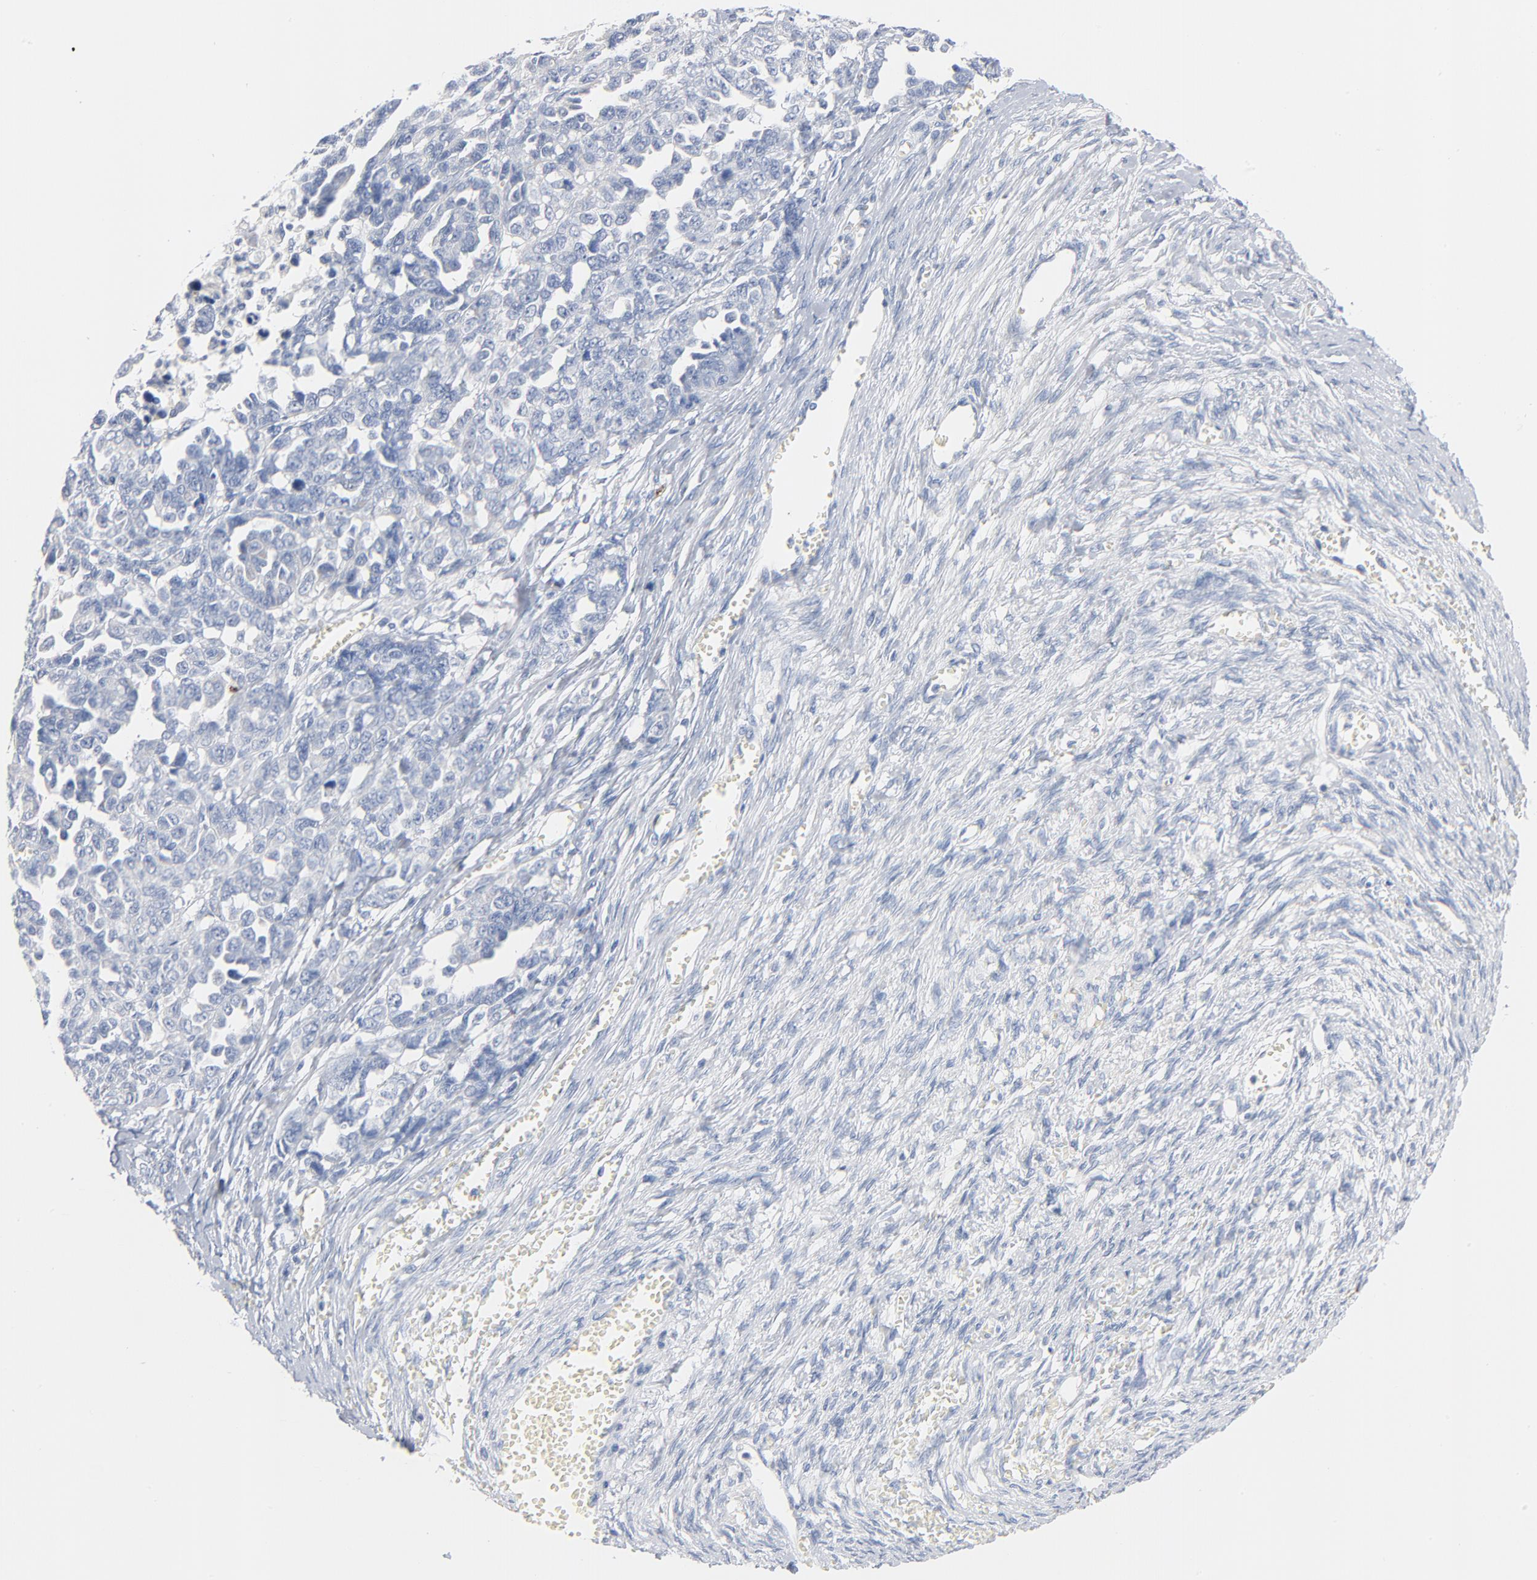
{"staining": {"intensity": "negative", "quantity": "none", "location": "none"}, "tissue": "ovarian cancer", "cell_type": "Tumor cells", "image_type": "cancer", "snomed": [{"axis": "morphology", "description": "Cystadenocarcinoma, serous, NOS"}, {"axis": "topography", "description": "Ovary"}], "caption": "A micrograph of human ovarian cancer (serous cystadenocarcinoma) is negative for staining in tumor cells.", "gene": "GZMB", "patient": {"sex": "female", "age": 69}}